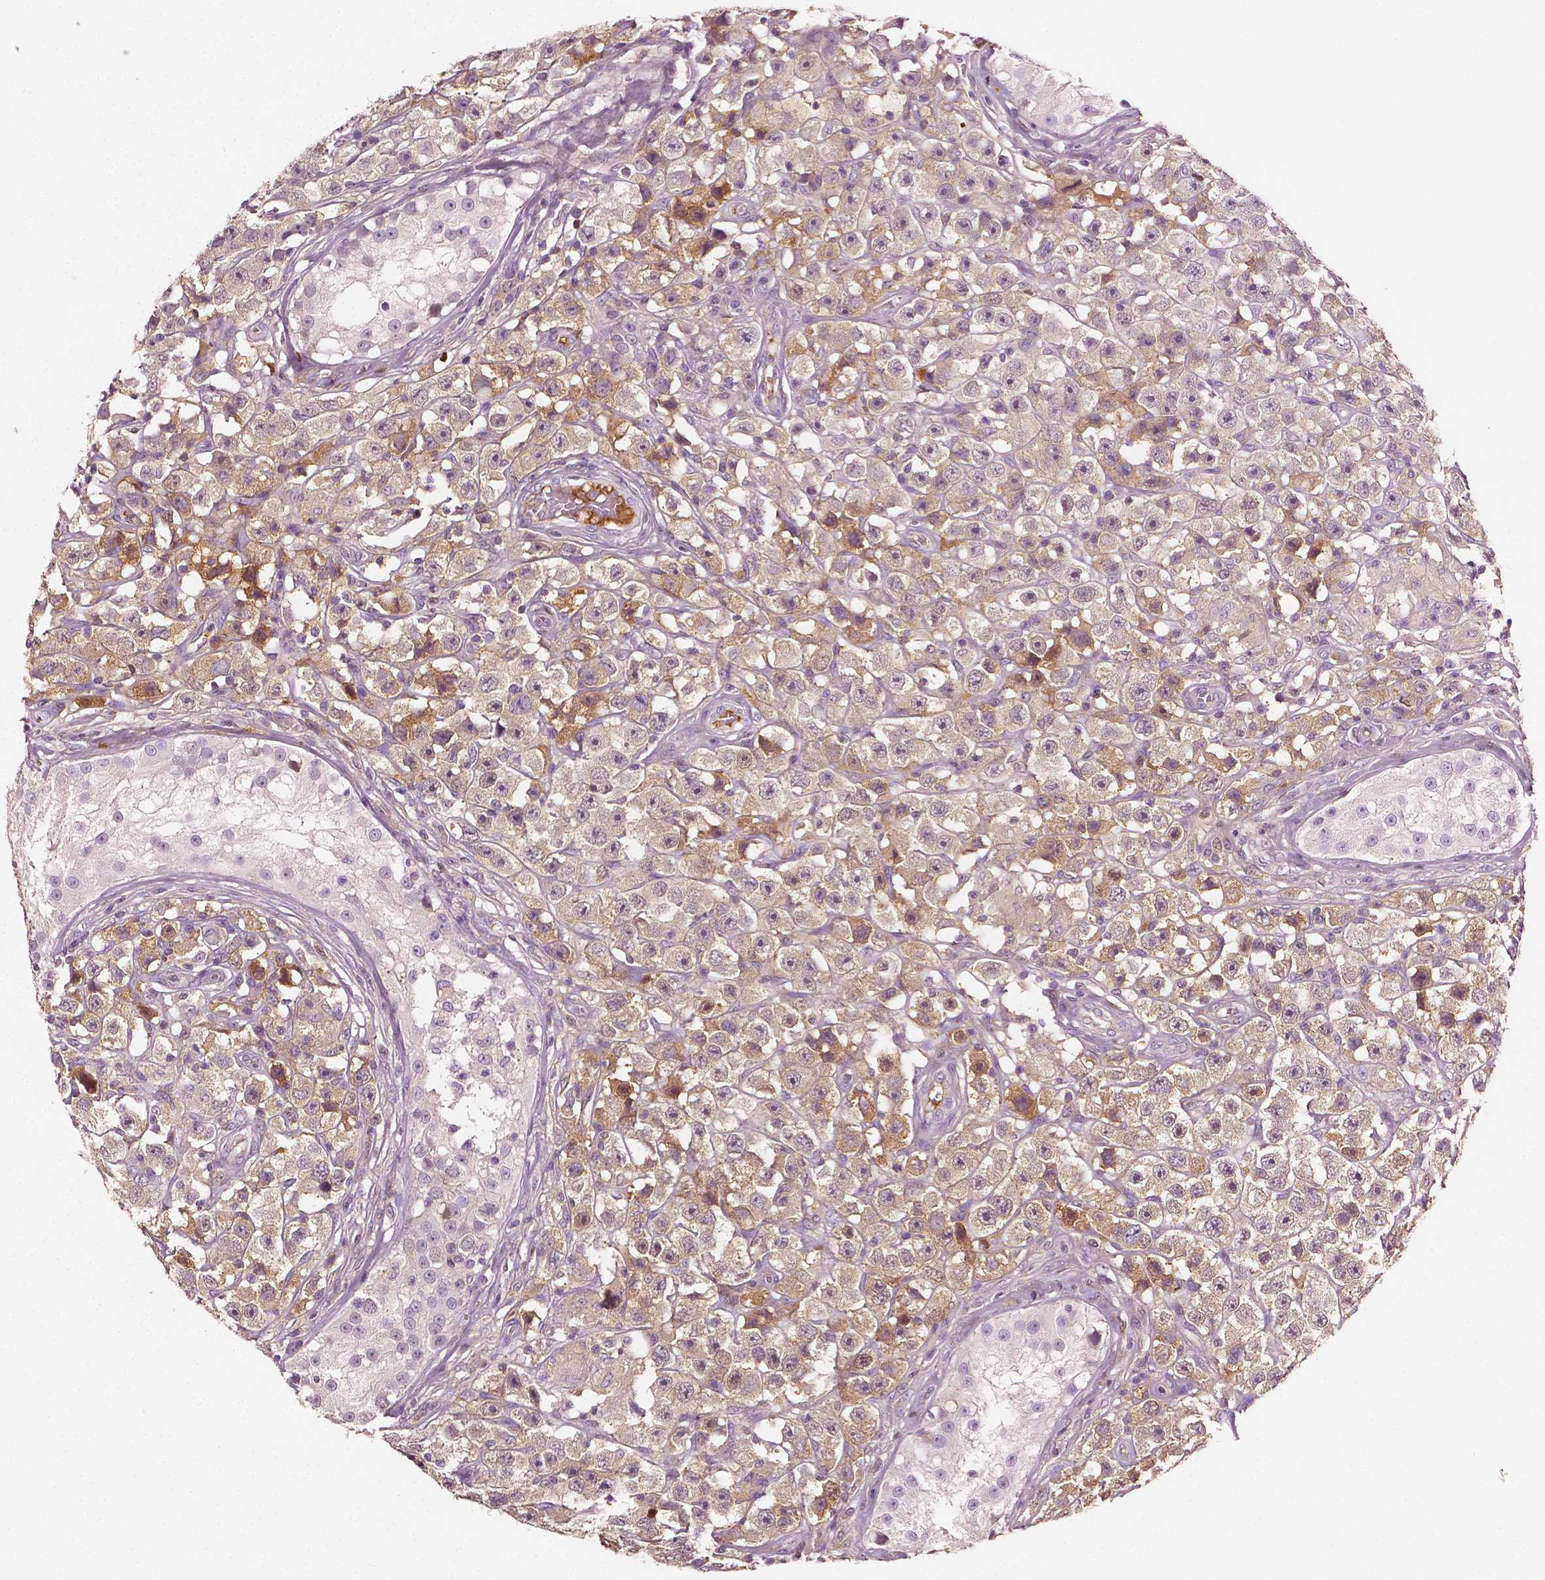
{"staining": {"intensity": "moderate", "quantity": "<25%", "location": "cytoplasmic/membranous"}, "tissue": "testis cancer", "cell_type": "Tumor cells", "image_type": "cancer", "snomed": [{"axis": "morphology", "description": "Seminoma, NOS"}, {"axis": "topography", "description": "Testis"}], "caption": "DAB (3,3'-diaminobenzidine) immunohistochemical staining of human seminoma (testis) displays moderate cytoplasmic/membranous protein staining in about <25% of tumor cells.", "gene": "APOA4", "patient": {"sex": "male", "age": 45}}